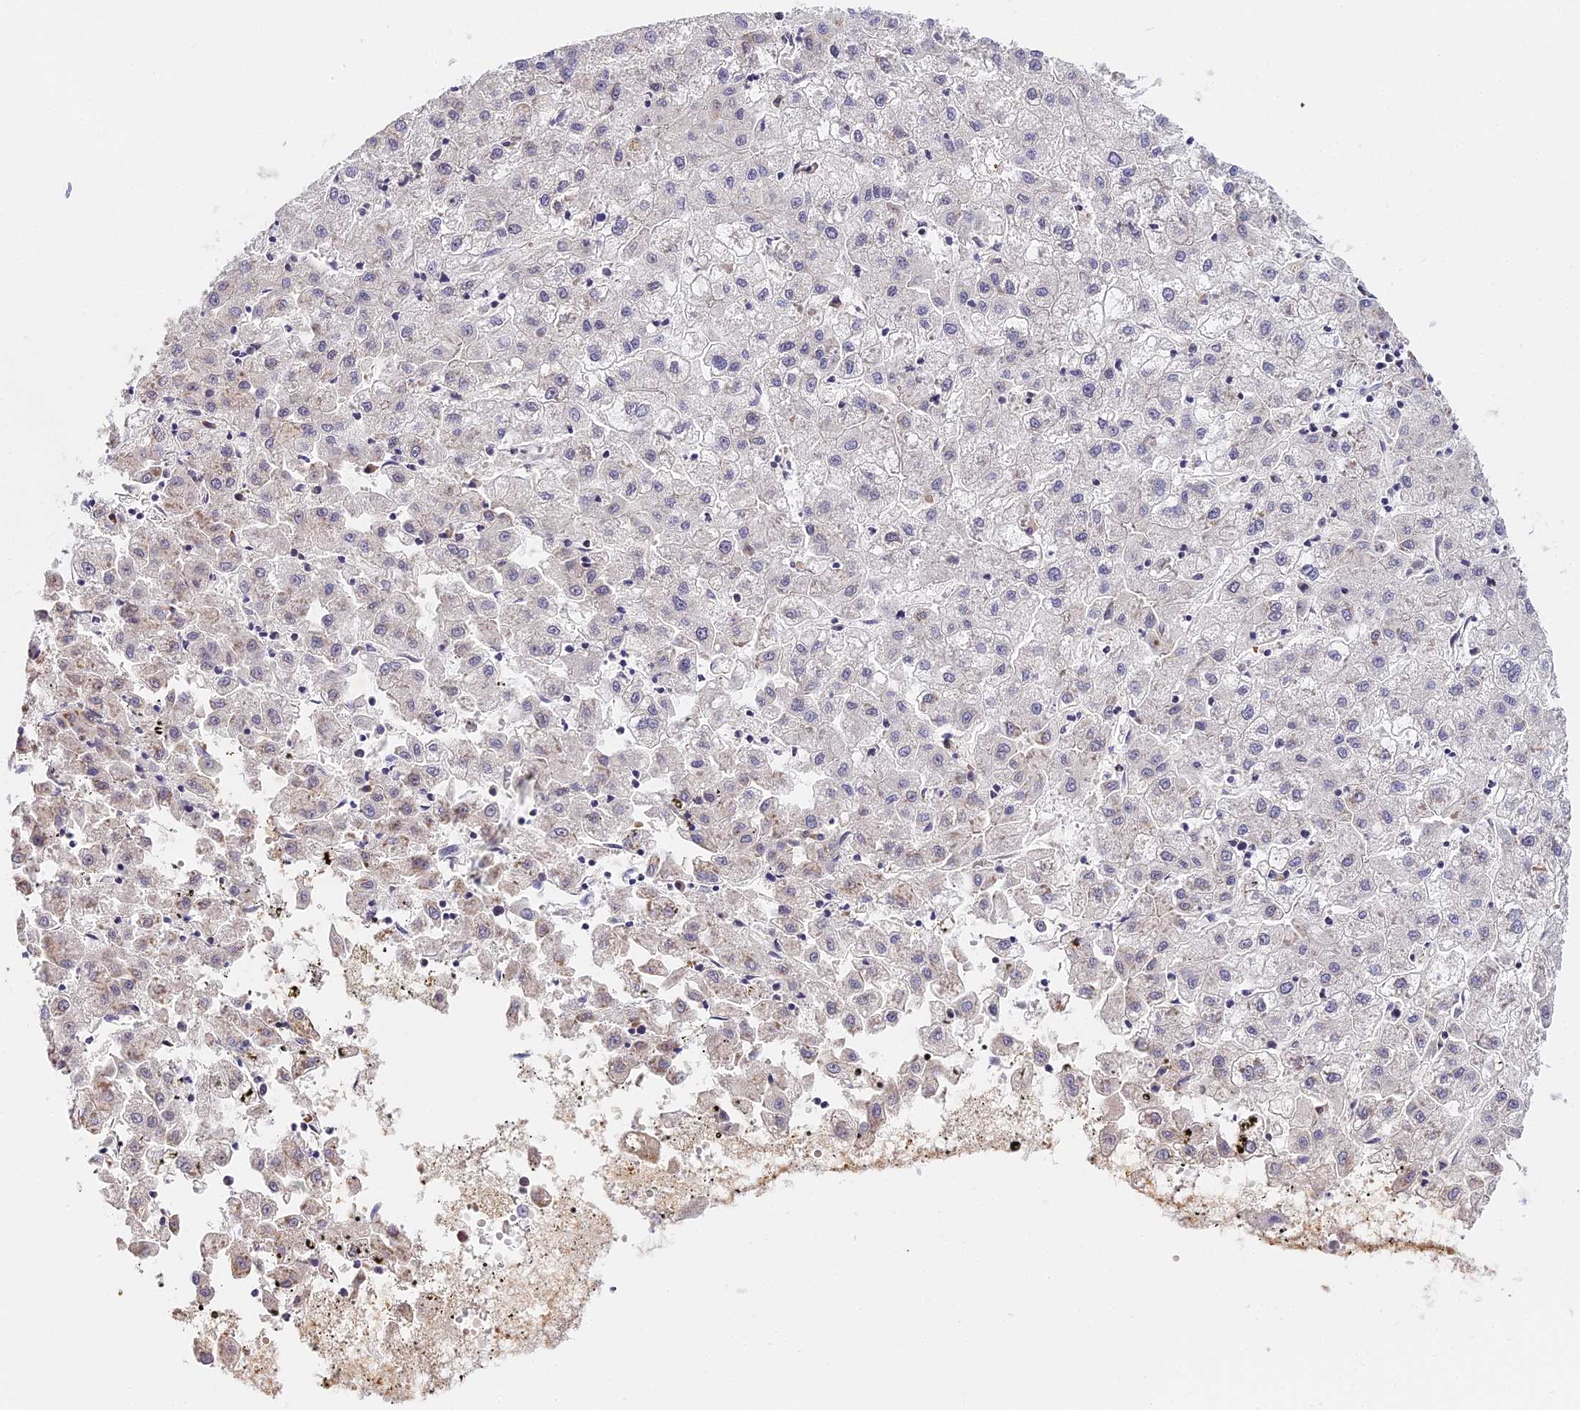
{"staining": {"intensity": "negative", "quantity": "none", "location": "none"}, "tissue": "liver cancer", "cell_type": "Tumor cells", "image_type": "cancer", "snomed": [{"axis": "morphology", "description": "Carcinoma, Hepatocellular, NOS"}, {"axis": "topography", "description": "Liver"}], "caption": "Immunohistochemistry (IHC) histopathology image of human liver cancer (hepatocellular carcinoma) stained for a protein (brown), which shows no expression in tumor cells. (DAB (3,3'-diaminobenzidine) immunohistochemistry visualized using brightfield microscopy, high magnification).", "gene": "IMPACT", "patient": {"sex": "male", "age": 72}}